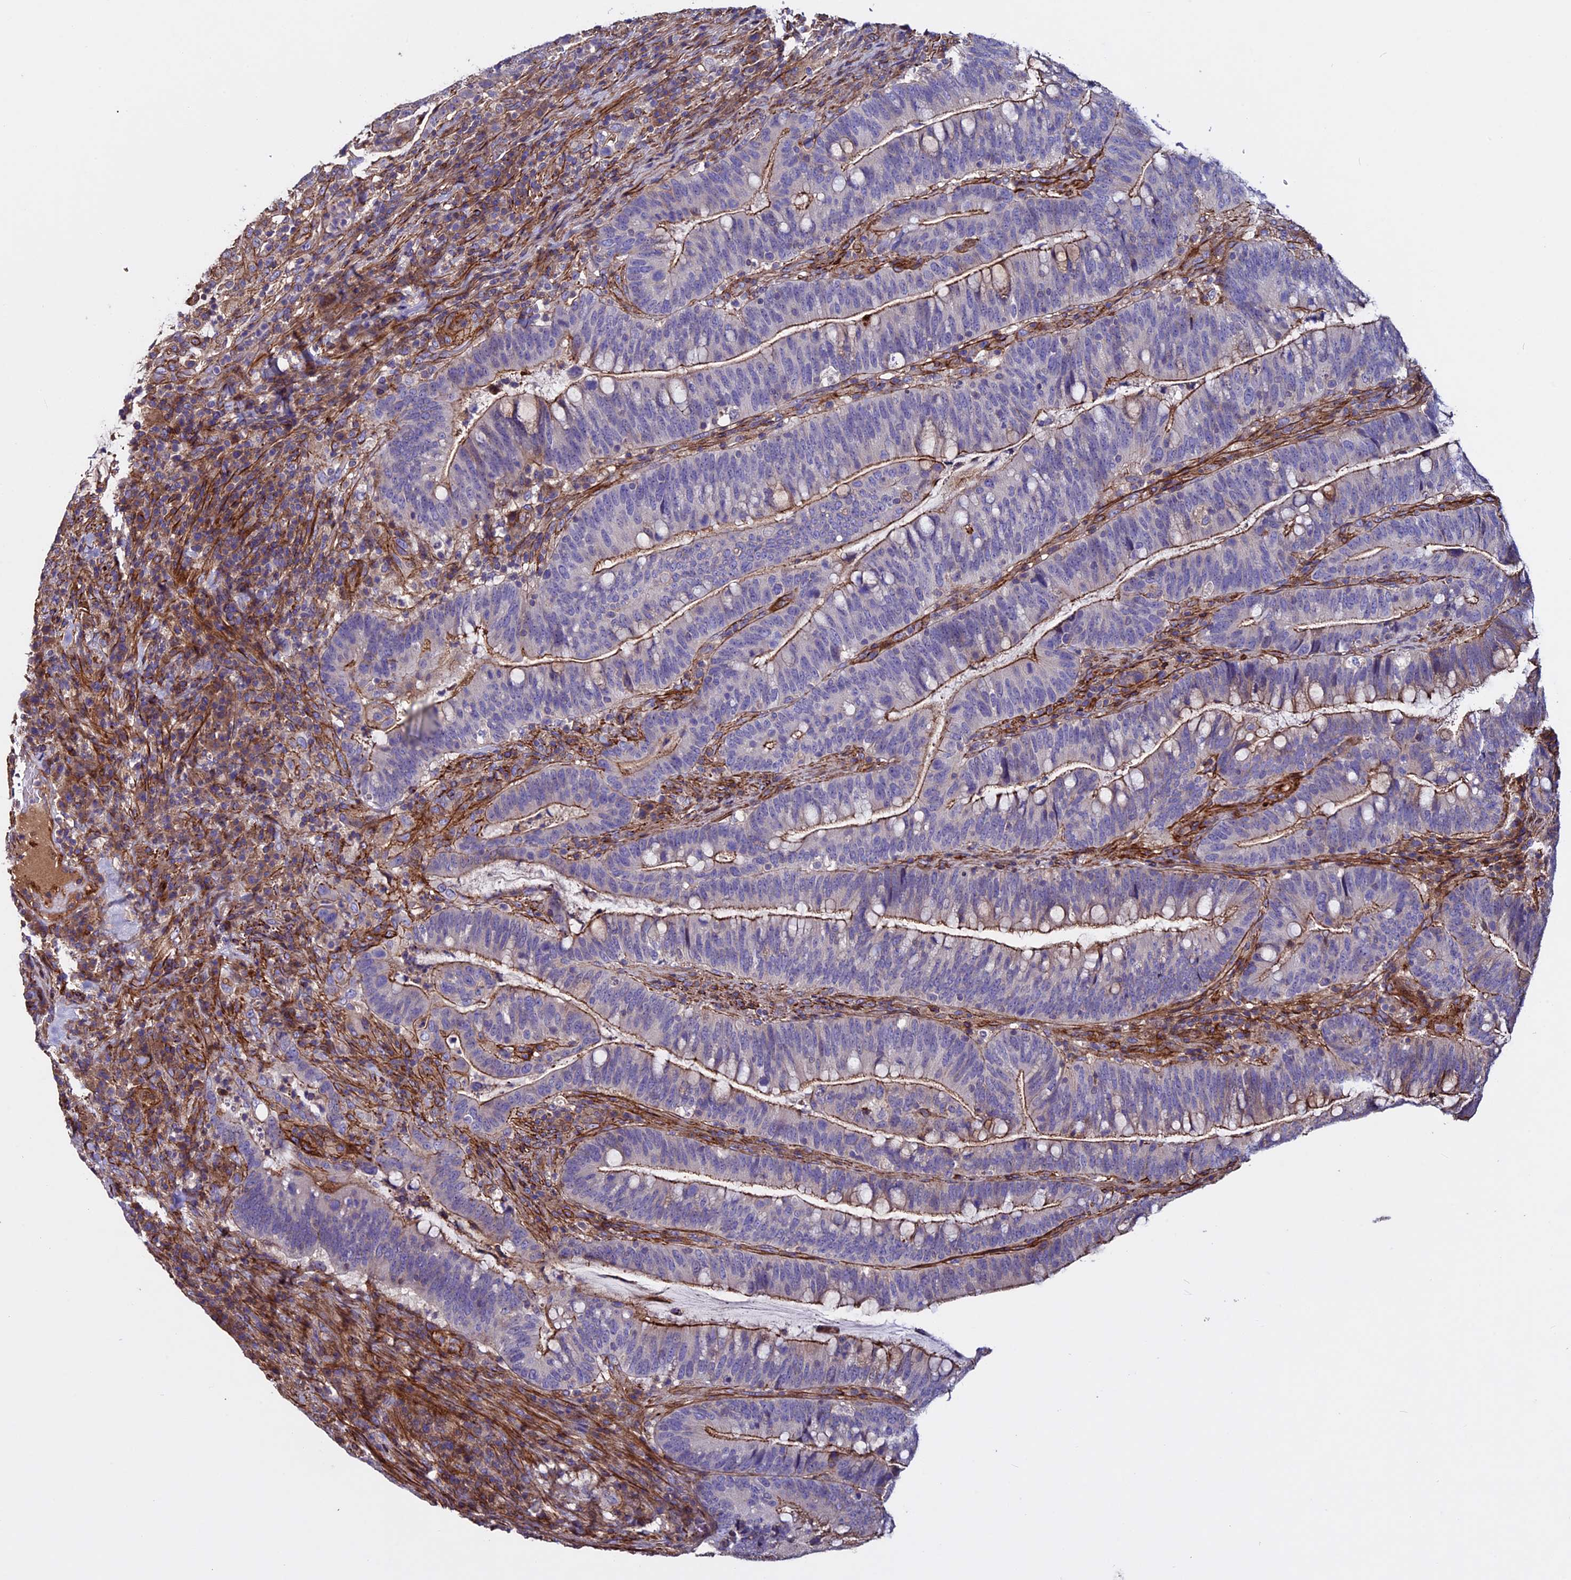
{"staining": {"intensity": "moderate", "quantity": "25%-75%", "location": "cytoplasmic/membranous"}, "tissue": "colorectal cancer", "cell_type": "Tumor cells", "image_type": "cancer", "snomed": [{"axis": "morphology", "description": "Adenocarcinoma, NOS"}, {"axis": "topography", "description": "Colon"}], "caption": "High-magnification brightfield microscopy of adenocarcinoma (colorectal) stained with DAB (3,3'-diaminobenzidine) (brown) and counterstained with hematoxylin (blue). tumor cells exhibit moderate cytoplasmic/membranous positivity is appreciated in about25%-75% of cells.", "gene": "EVA1B", "patient": {"sex": "female", "age": 66}}